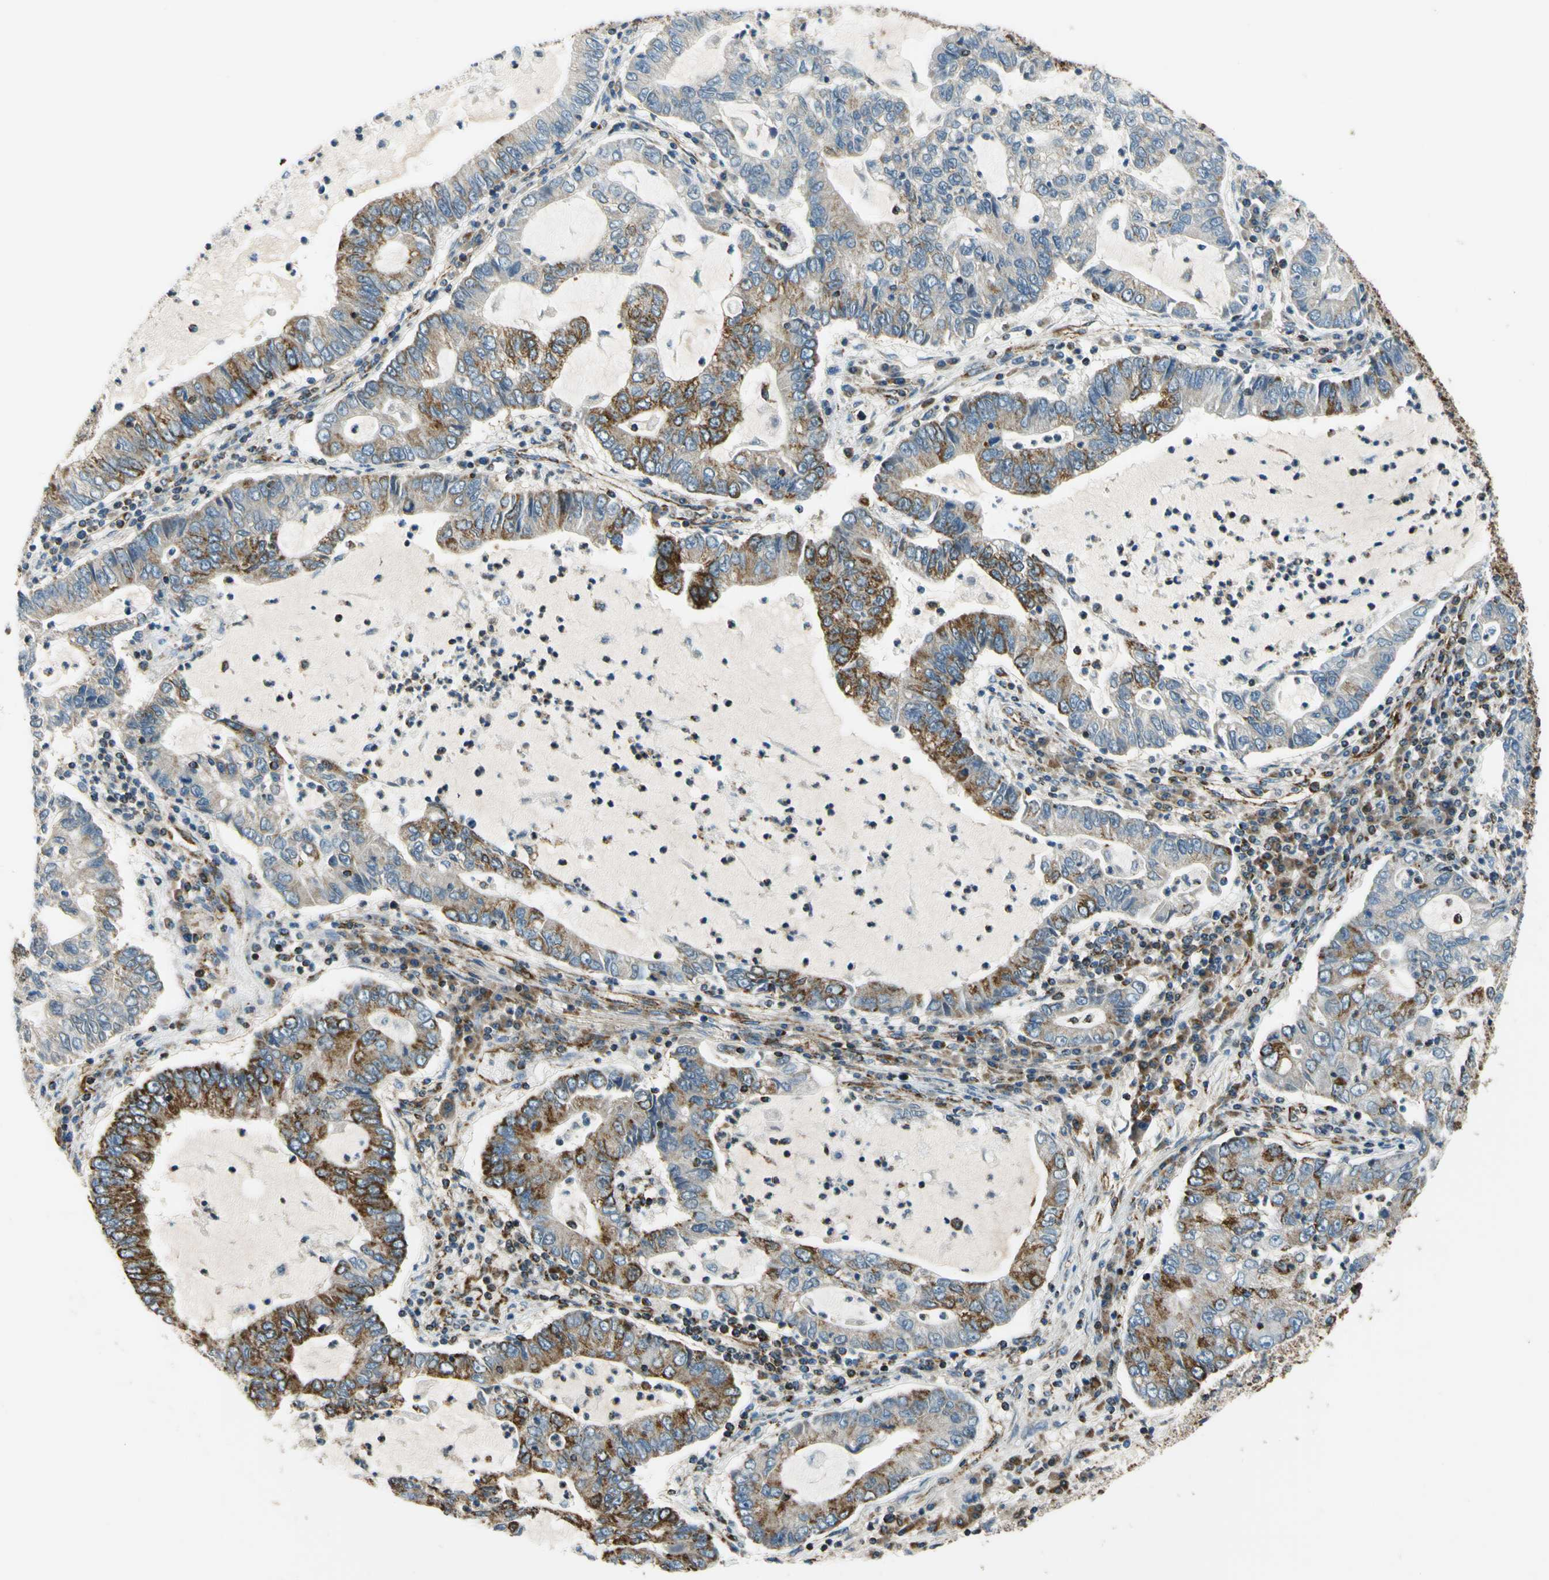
{"staining": {"intensity": "moderate", "quantity": "25%-75%", "location": "cytoplasmic/membranous"}, "tissue": "lung cancer", "cell_type": "Tumor cells", "image_type": "cancer", "snomed": [{"axis": "morphology", "description": "Adenocarcinoma, NOS"}, {"axis": "topography", "description": "Lung"}], "caption": "Lung cancer was stained to show a protein in brown. There is medium levels of moderate cytoplasmic/membranous expression in approximately 25%-75% of tumor cells. (IHC, brightfield microscopy, high magnification).", "gene": "MAVS", "patient": {"sex": "female", "age": 51}}